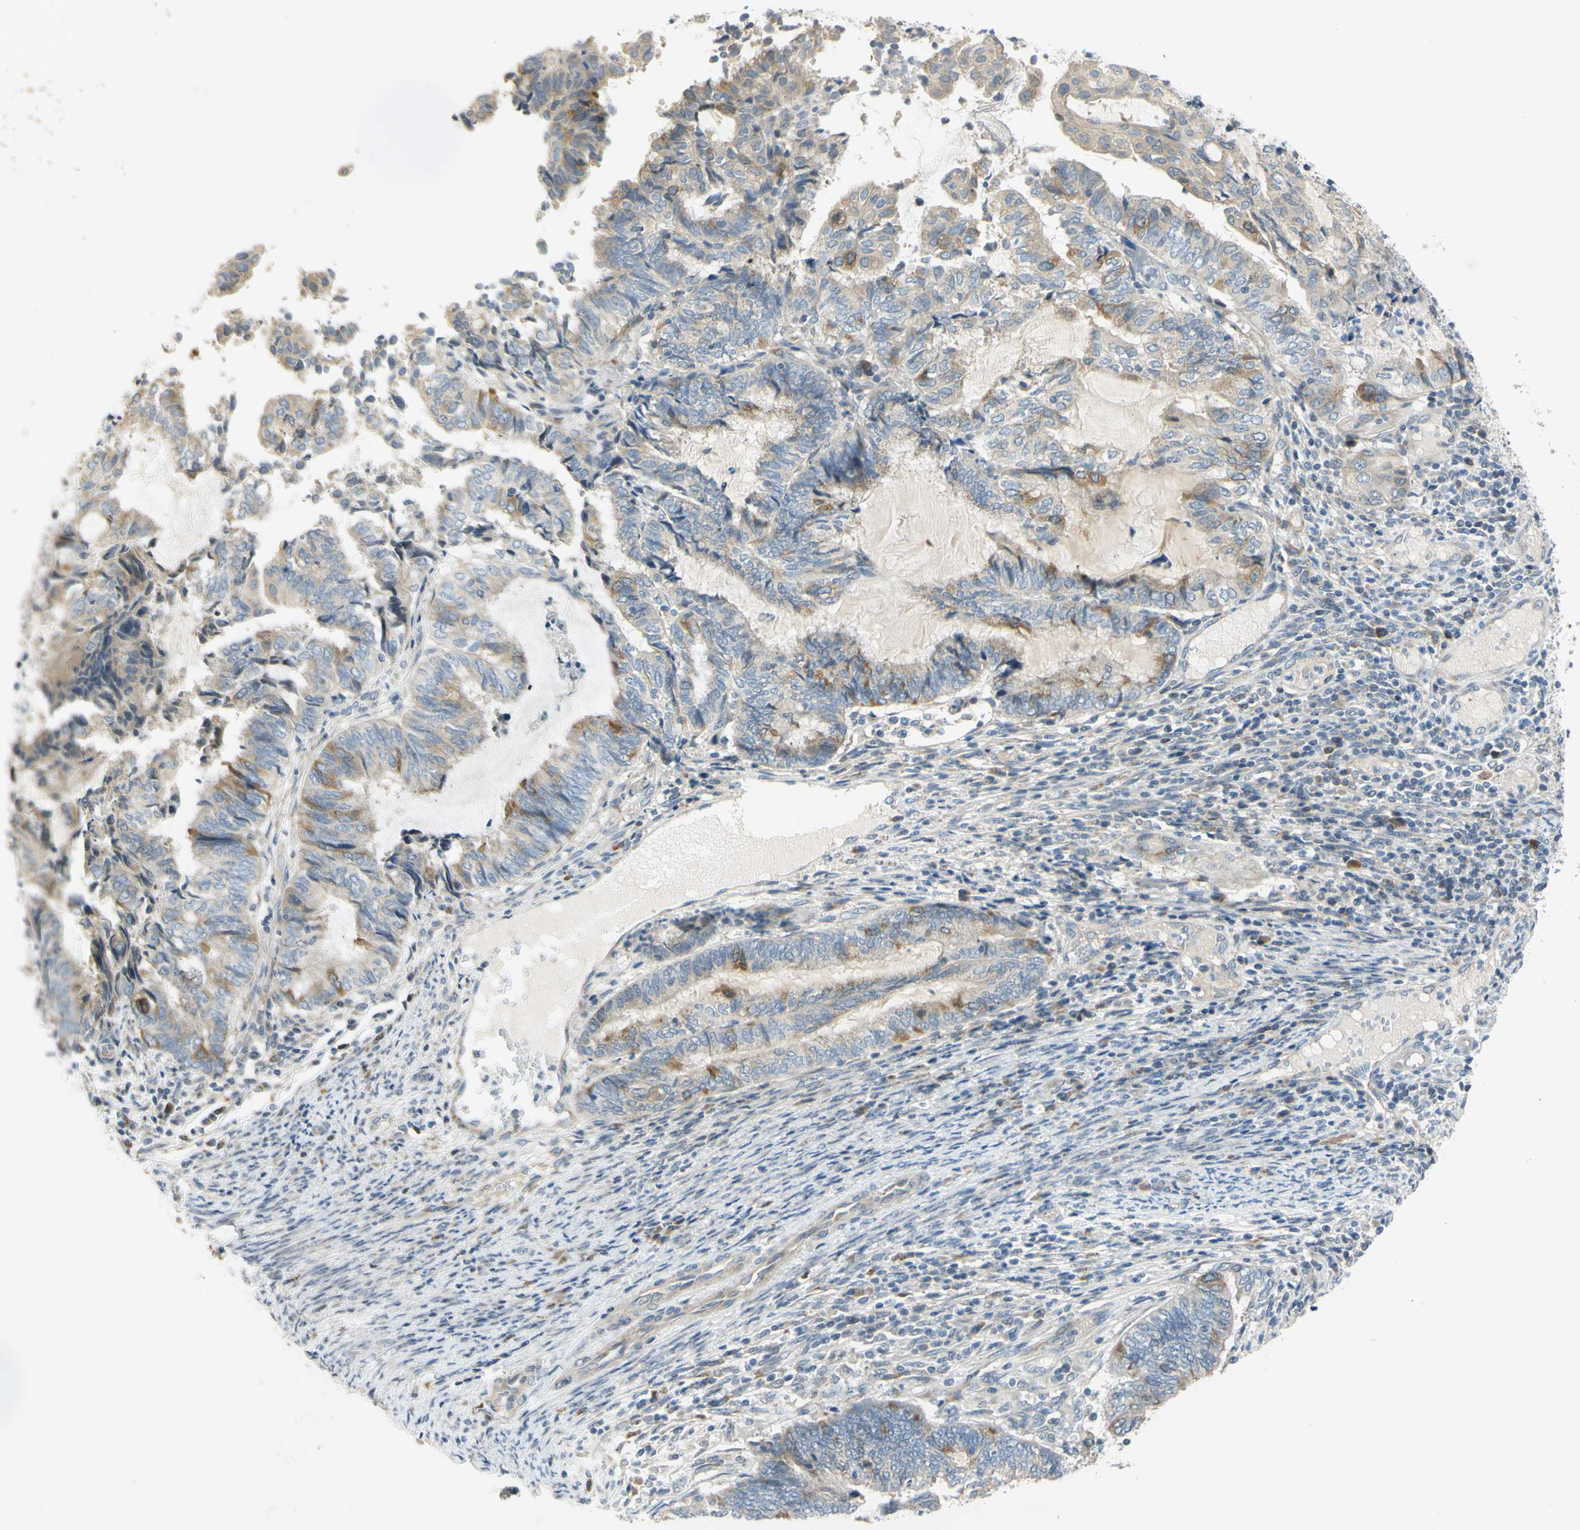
{"staining": {"intensity": "weak", "quantity": ">75%", "location": "cytoplasmic/membranous"}, "tissue": "endometrial cancer", "cell_type": "Tumor cells", "image_type": "cancer", "snomed": [{"axis": "morphology", "description": "Adenocarcinoma, NOS"}, {"axis": "topography", "description": "Uterus"}, {"axis": "topography", "description": "Endometrium"}], "caption": "Protein staining demonstrates weak cytoplasmic/membranous positivity in about >75% of tumor cells in adenocarcinoma (endometrial).", "gene": "CCNB2", "patient": {"sex": "female", "age": 70}}